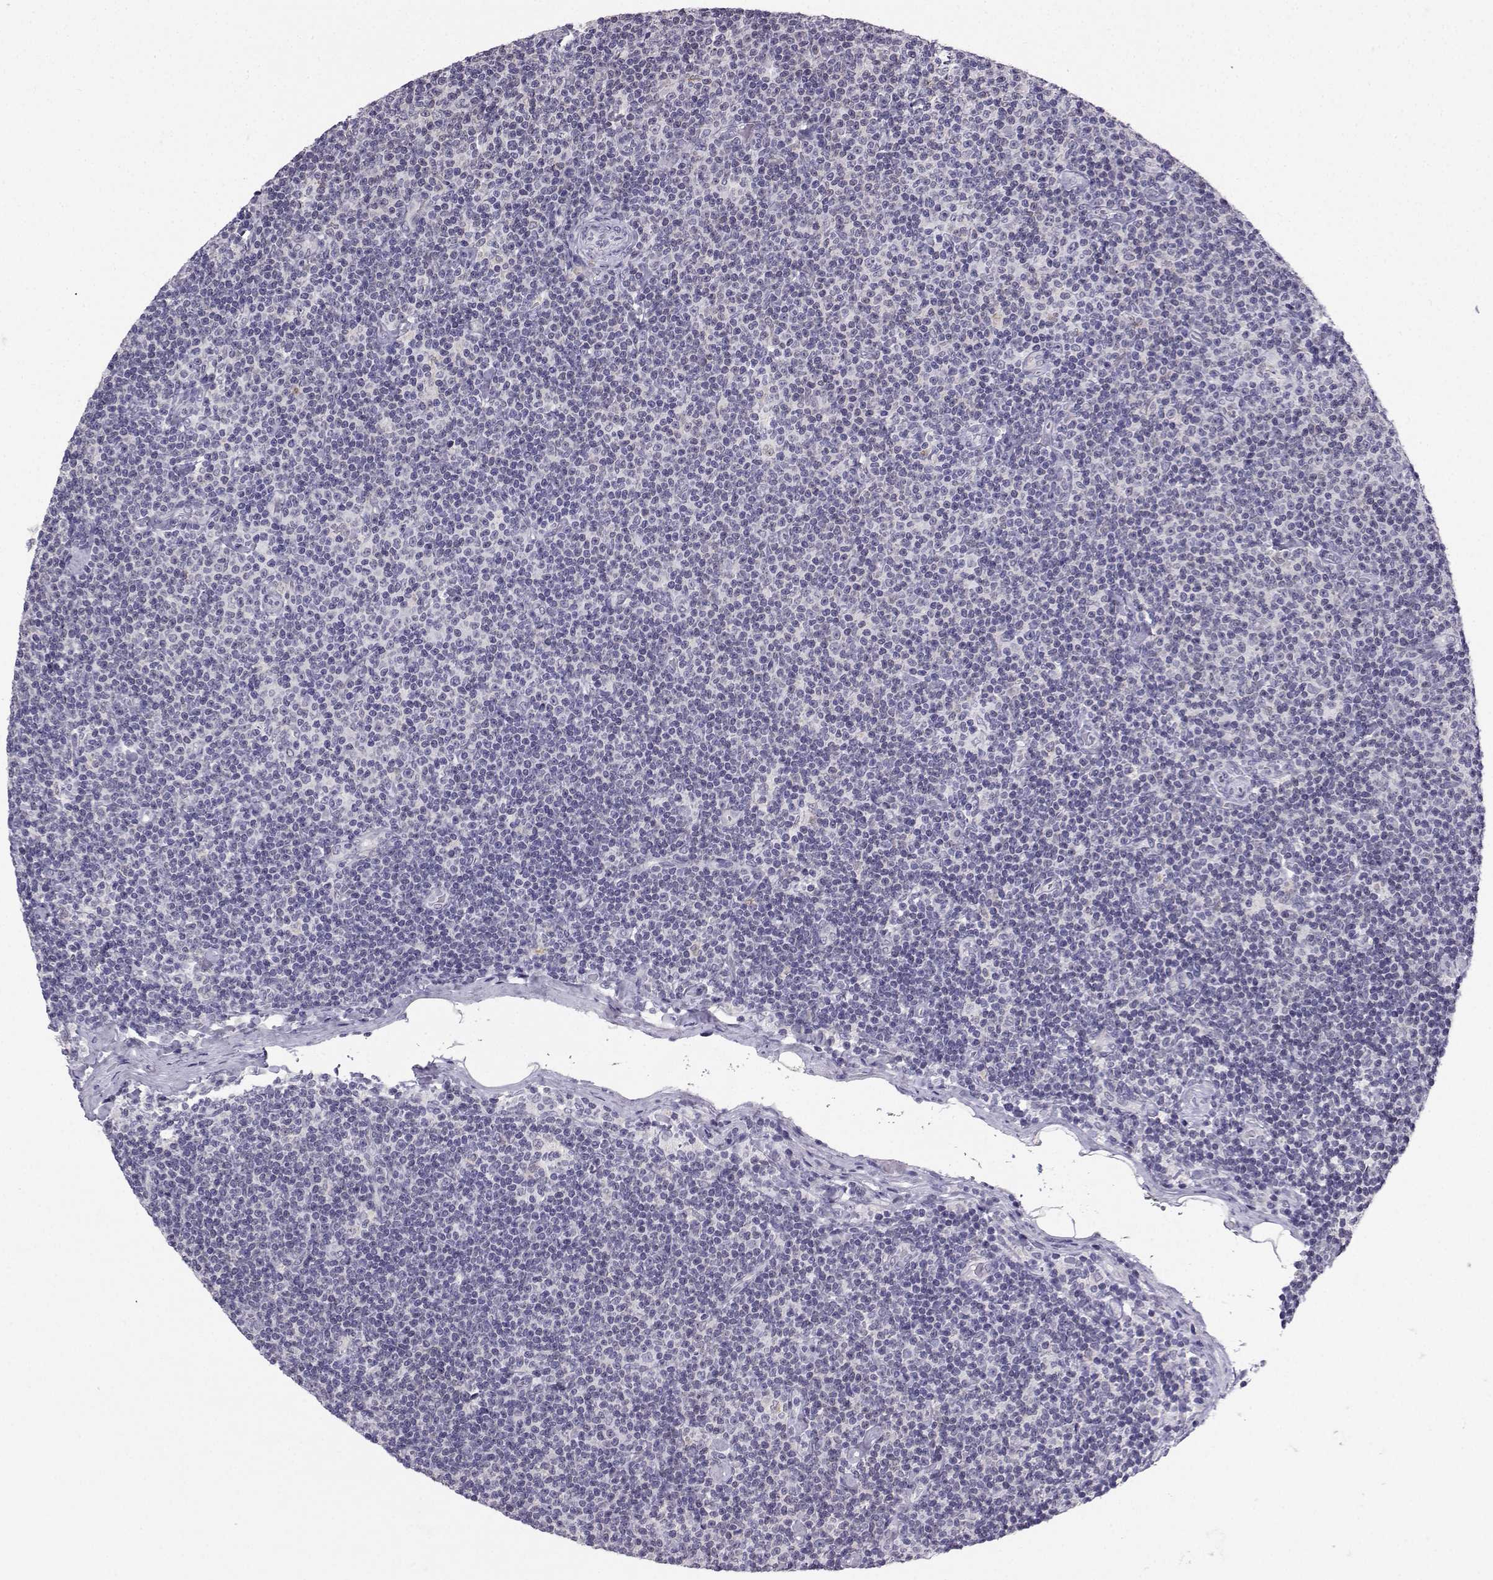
{"staining": {"intensity": "negative", "quantity": "none", "location": "none"}, "tissue": "lymphoma", "cell_type": "Tumor cells", "image_type": "cancer", "snomed": [{"axis": "morphology", "description": "Malignant lymphoma, non-Hodgkin's type, Low grade"}, {"axis": "topography", "description": "Lymph node"}], "caption": "IHC of human low-grade malignant lymphoma, non-Hodgkin's type reveals no staining in tumor cells. The staining is performed using DAB (3,3'-diaminobenzidine) brown chromogen with nuclei counter-stained in using hematoxylin.", "gene": "TBR1", "patient": {"sex": "male", "age": 81}}